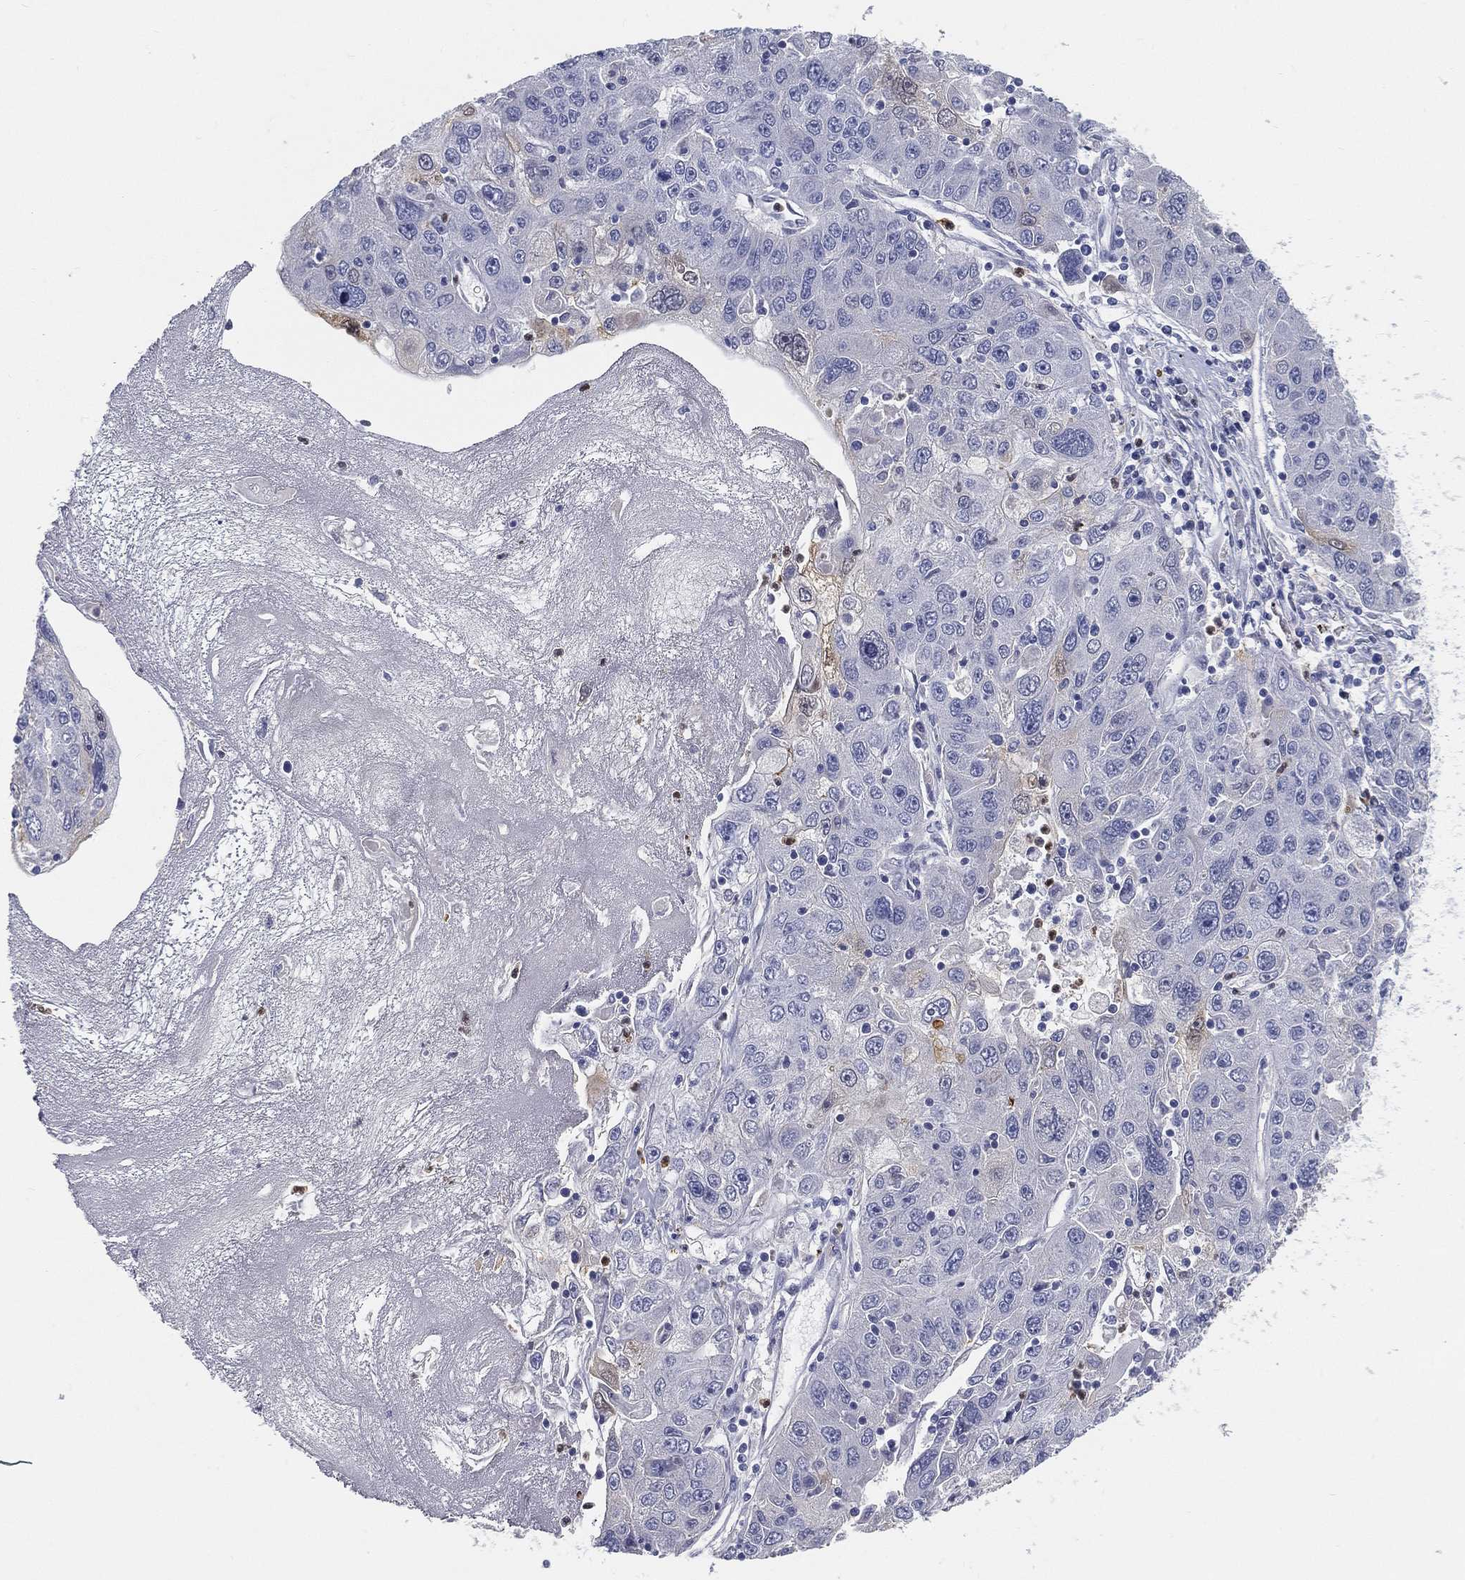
{"staining": {"intensity": "negative", "quantity": "none", "location": "none"}, "tissue": "stomach cancer", "cell_type": "Tumor cells", "image_type": "cancer", "snomed": [{"axis": "morphology", "description": "Adenocarcinoma, NOS"}, {"axis": "topography", "description": "Stomach"}], "caption": "Human adenocarcinoma (stomach) stained for a protein using IHC exhibits no staining in tumor cells.", "gene": "STS", "patient": {"sex": "male", "age": 56}}